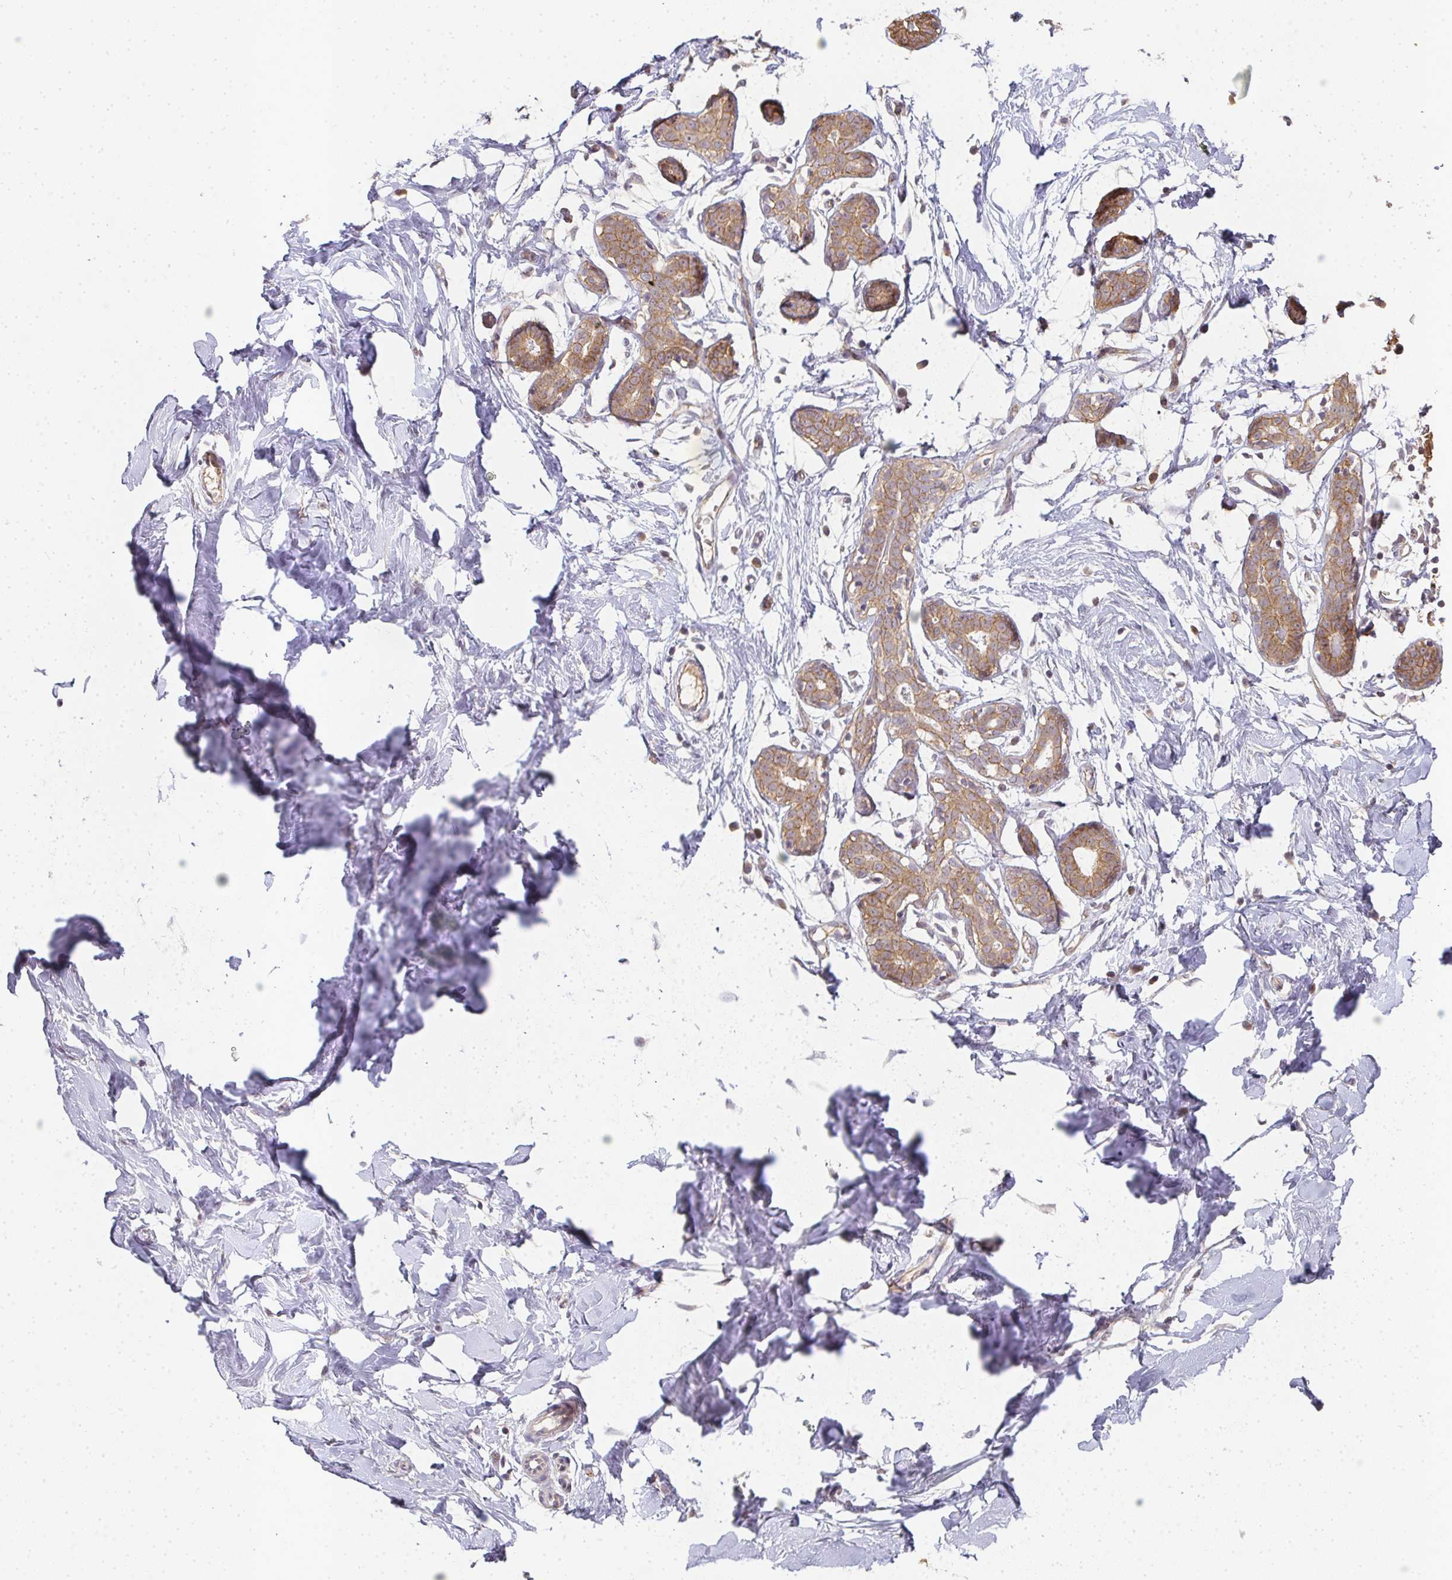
{"staining": {"intensity": "moderate", "quantity": "<25%", "location": "cytoplasmic/membranous"}, "tissue": "breast", "cell_type": "Adipocytes", "image_type": "normal", "snomed": [{"axis": "morphology", "description": "Normal tissue, NOS"}, {"axis": "topography", "description": "Breast"}], "caption": "Breast stained with DAB IHC shows low levels of moderate cytoplasmic/membranous staining in approximately <25% of adipocytes. (IHC, brightfield microscopy, high magnification).", "gene": "SLC35B3", "patient": {"sex": "female", "age": 27}}